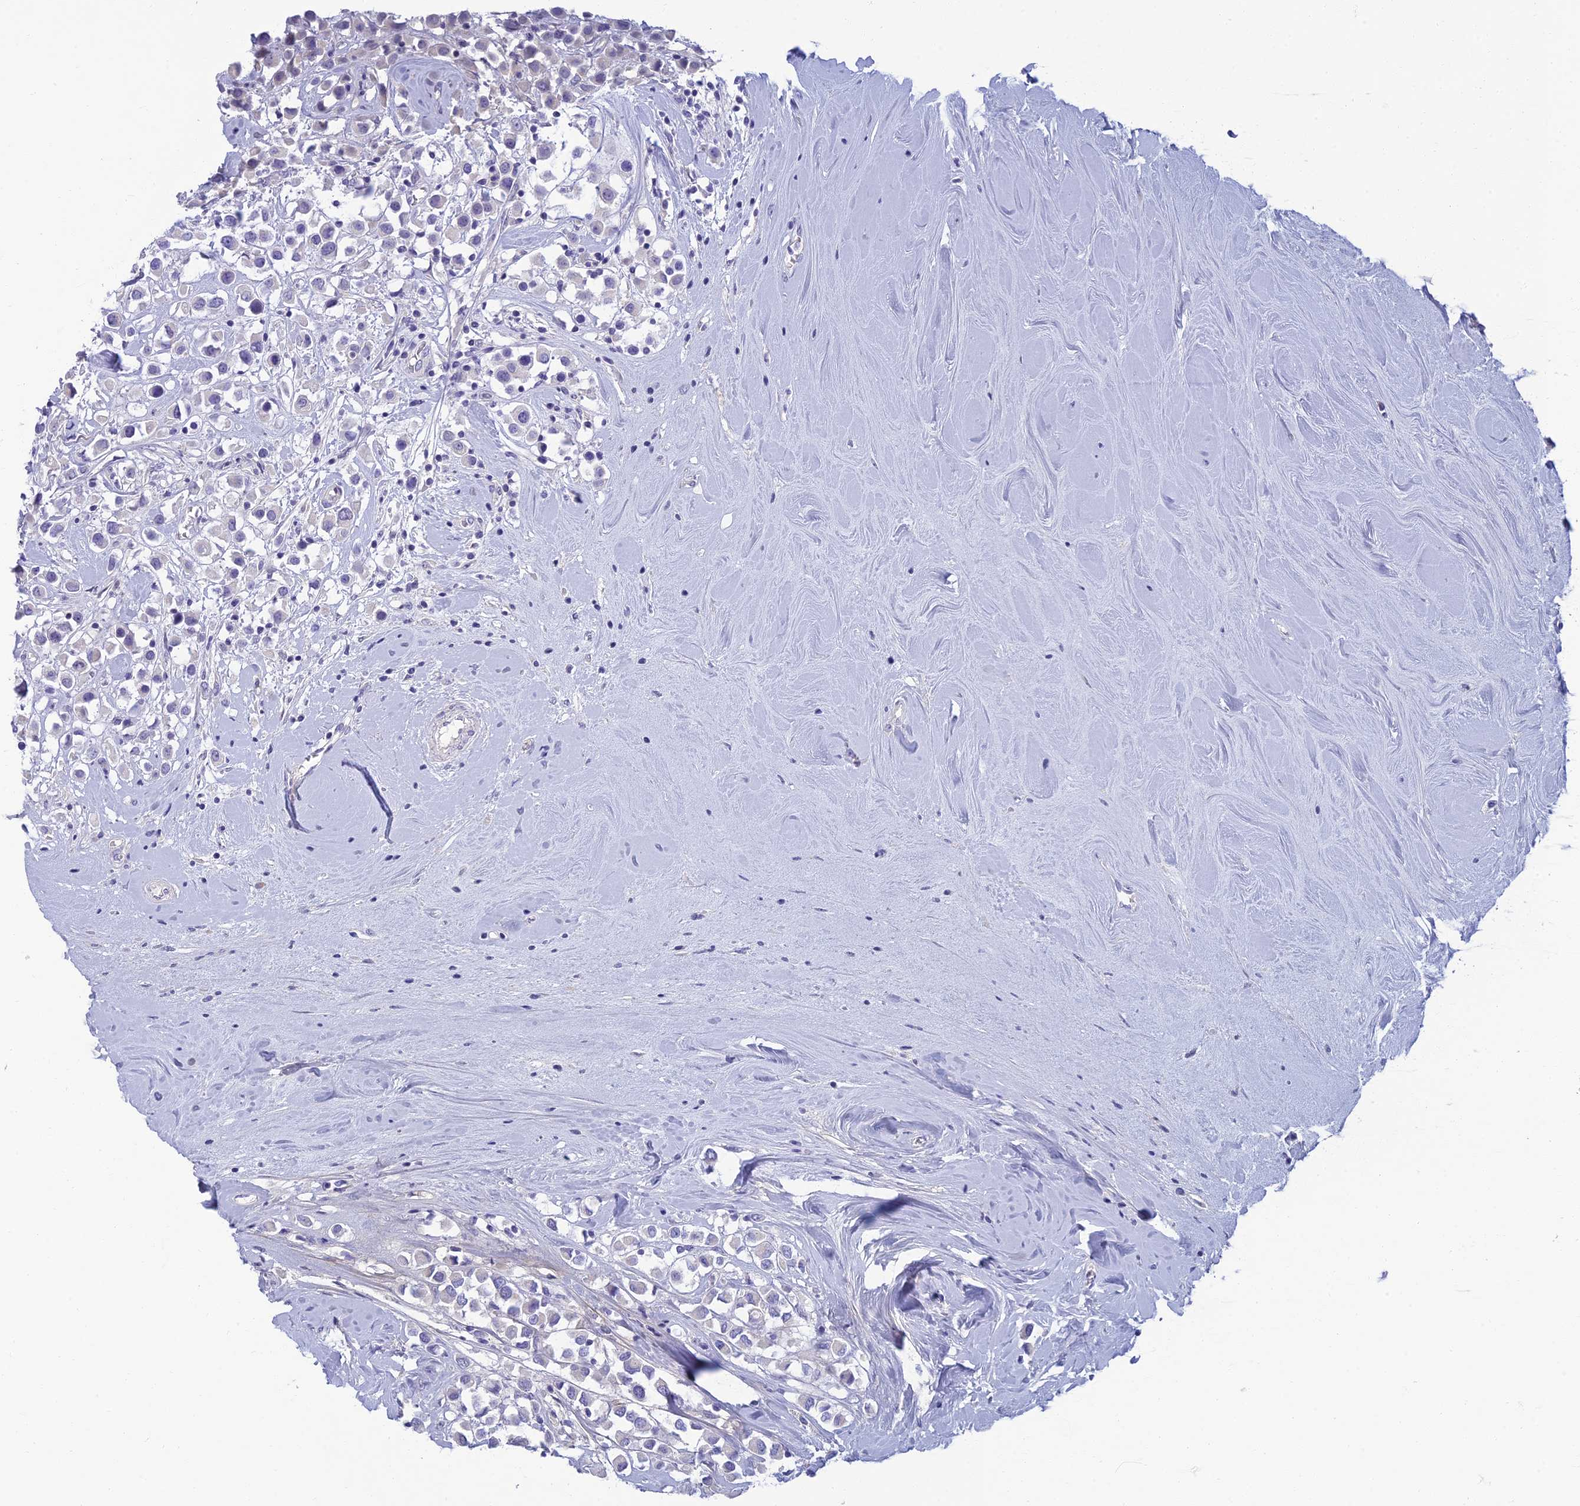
{"staining": {"intensity": "negative", "quantity": "none", "location": "none"}, "tissue": "breast cancer", "cell_type": "Tumor cells", "image_type": "cancer", "snomed": [{"axis": "morphology", "description": "Duct carcinoma"}, {"axis": "topography", "description": "Breast"}], "caption": "Breast invasive ductal carcinoma was stained to show a protein in brown. There is no significant expression in tumor cells. Nuclei are stained in blue.", "gene": "SLC25A41", "patient": {"sex": "female", "age": 61}}